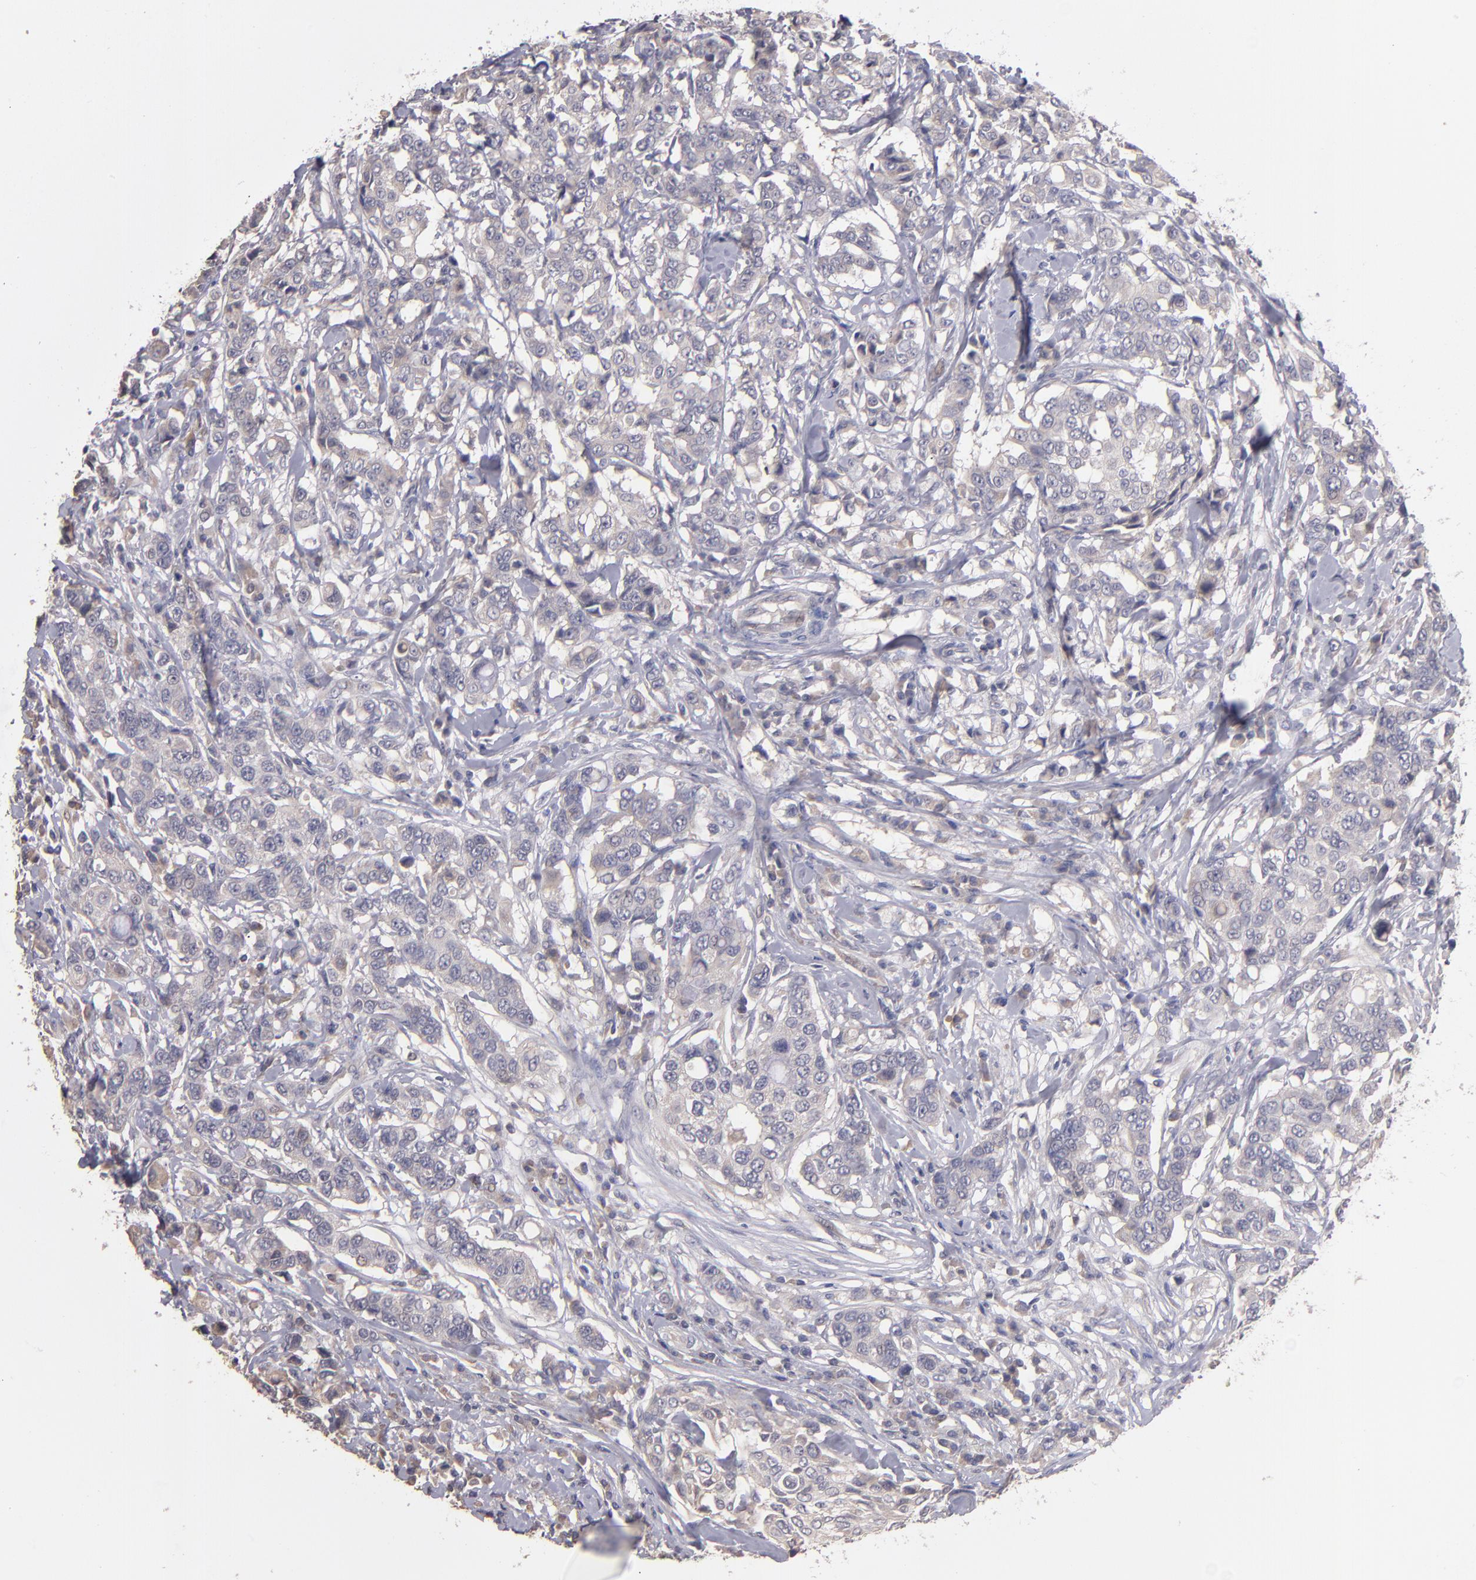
{"staining": {"intensity": "weak", "quantity": "<25%", "location": "cytoplasmic/membranous"}, "tissue": "breast cancer", "cell_type": "Tumor cells", "image_type": "cancer", "snomed": [{"axis": "morphology", "description": "Duct carcinoma"}, {"axis": "topography", "description": "Breast"}], "caption": "Tumor cells are negative for protein expression in human breast cancer (invasive ductal carcinoma).", "gene": "GNAZ", "patient": {"sex": "female", "age": 27}}